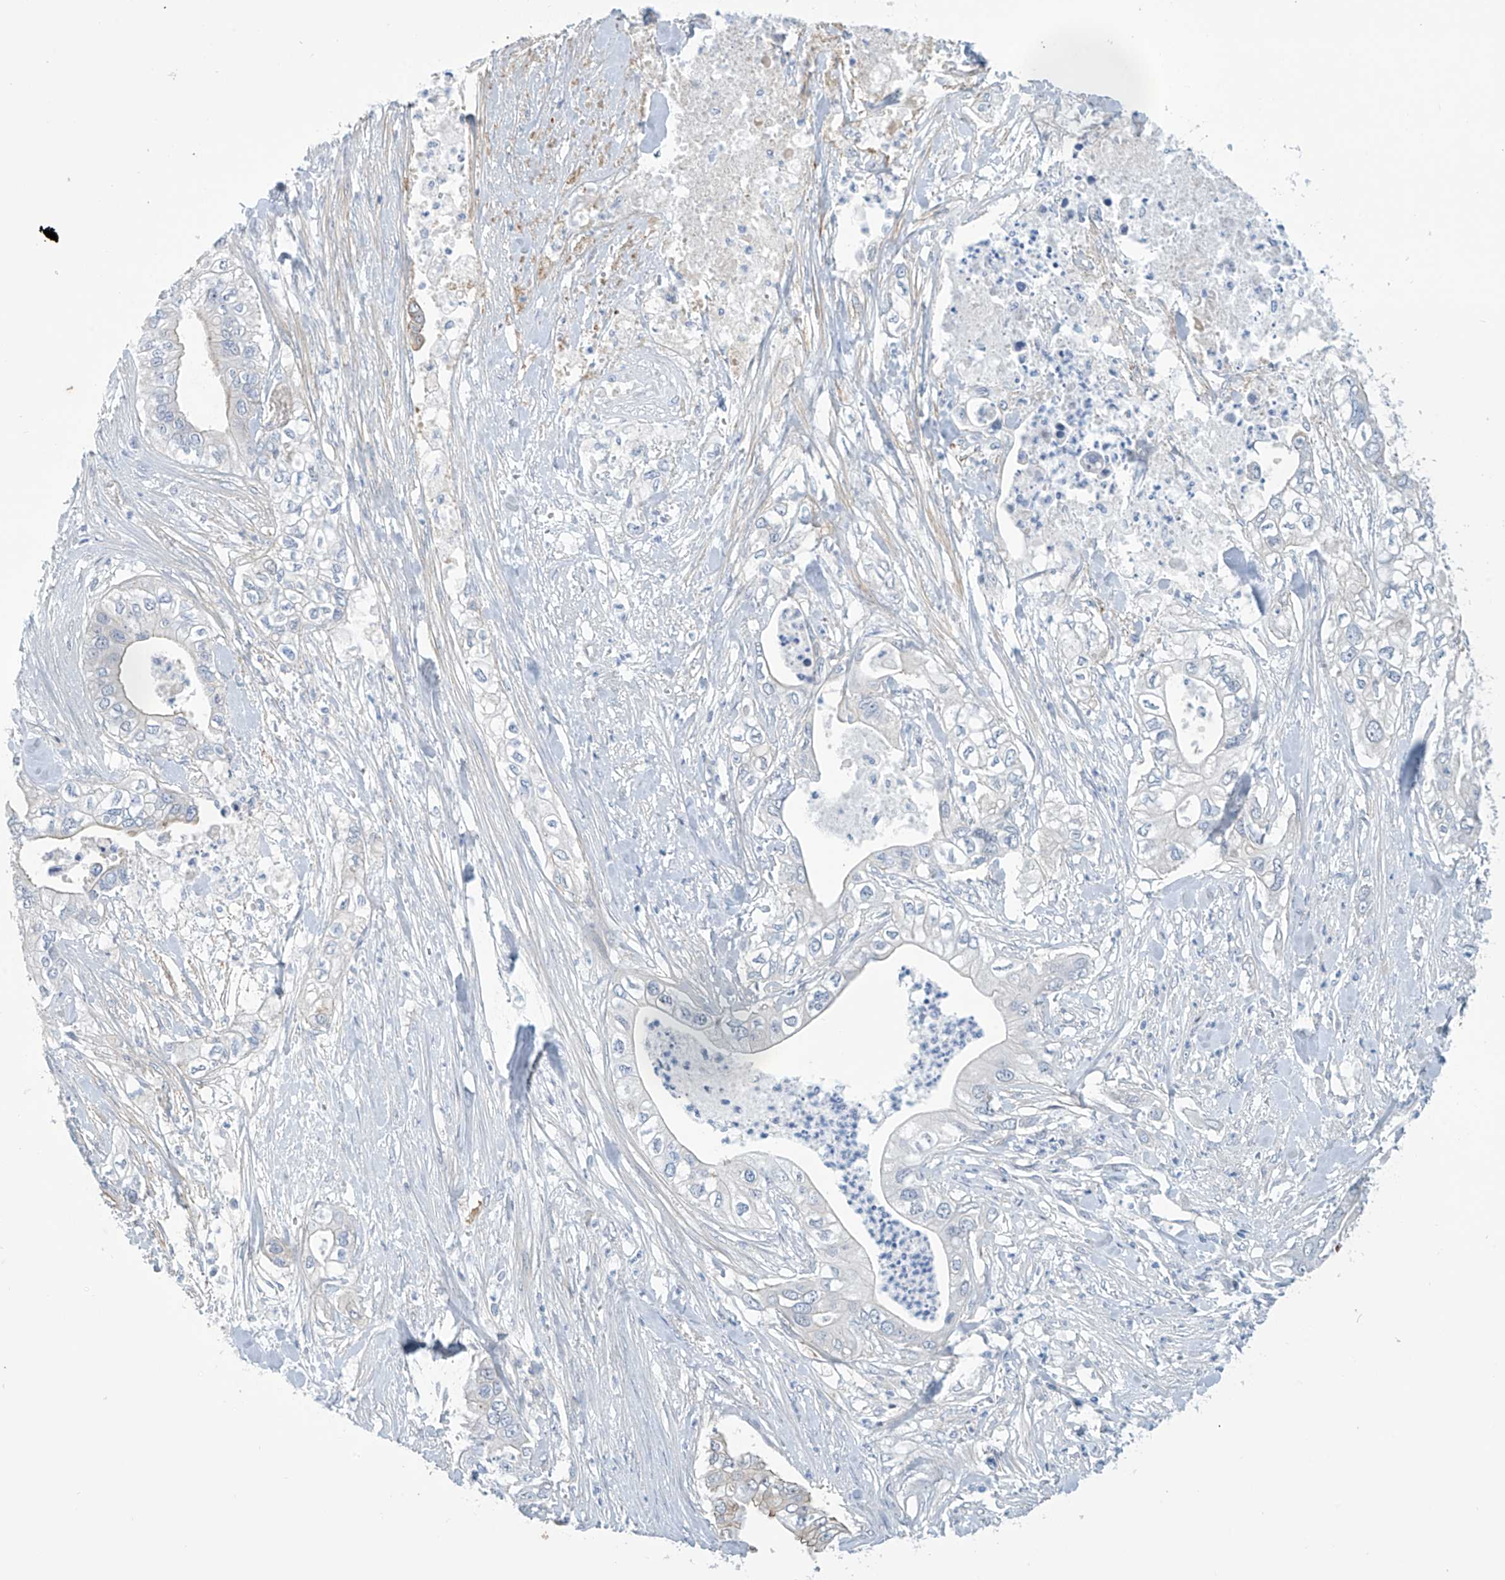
{"staining": {"intensity": "negative", "quantity": "none", "location": "none"}, "tissue": "pancreatic cancer", "cell_type": "Tumor cells", "image_type": "cancer", "snomed": [{"axis": "morphology", "description": "Adenocarcinoma, NOS"}, {"axis": "topography", "description": "Pancreas"}], "caption": "IHC photomicrograph of neoplastic tissue: human adenocarcinoma (pancreatic) stained with DAB displays no significant protein staining in tumor cells.", "gene": "SLC35A5", "patient": {"sex": "female", "age": 78}}